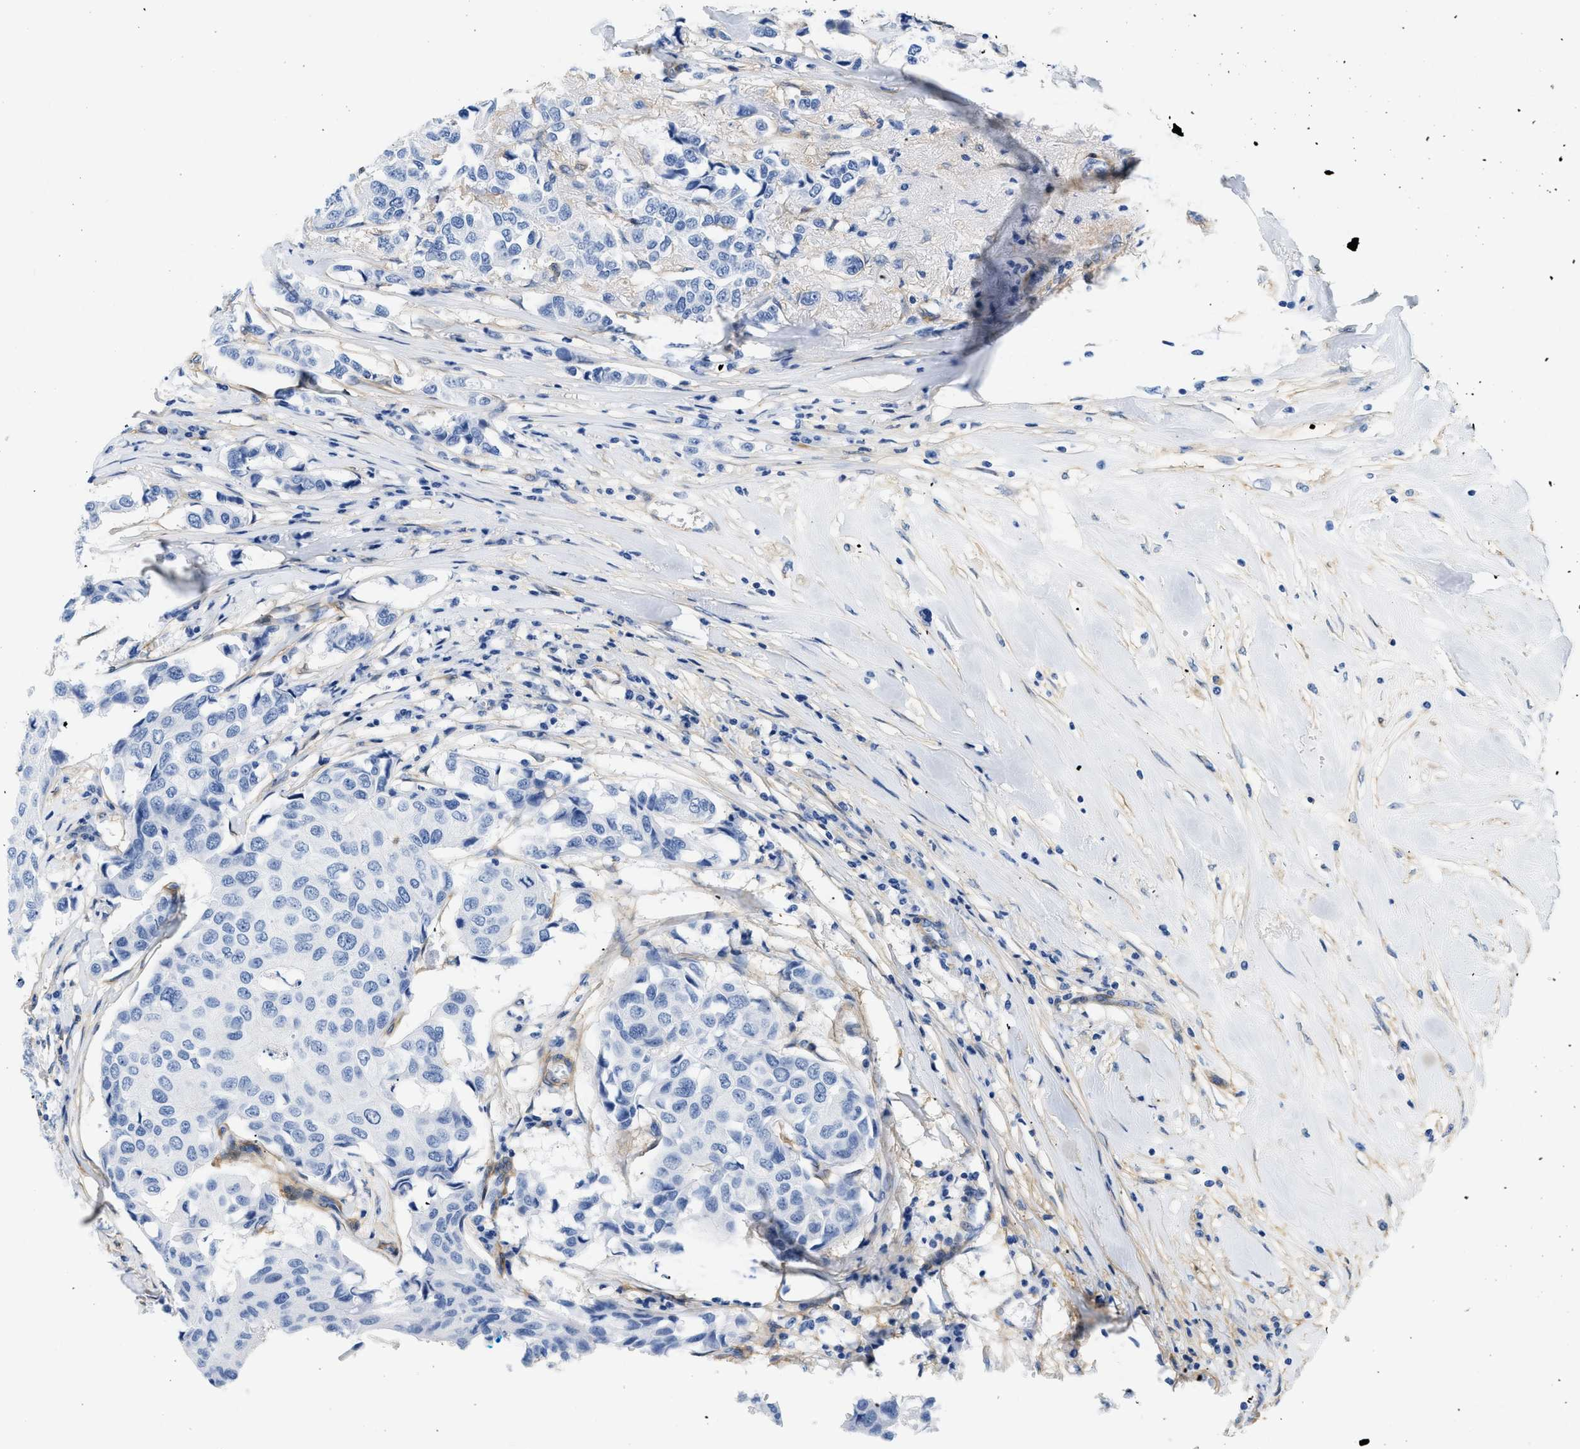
{"staining": {"intensity": "negative", "quantity": "none", "location": "none"}, "tissue": "breast cancer", "cell_type": "Tumor cells", "image_type": "cancer", "snomed": [{"axis": "morphology", "description": "Duct carcinoma"}, {"axis": "topography", "description": "Breast"}], "caption": "DAB immunohistochemical staining of infiltrating ductal carcinoma (breast) reveals no significant staining in tumor cells.", "gene": "PDGFRB", "patient": {"sex": "female", "age": 80}}